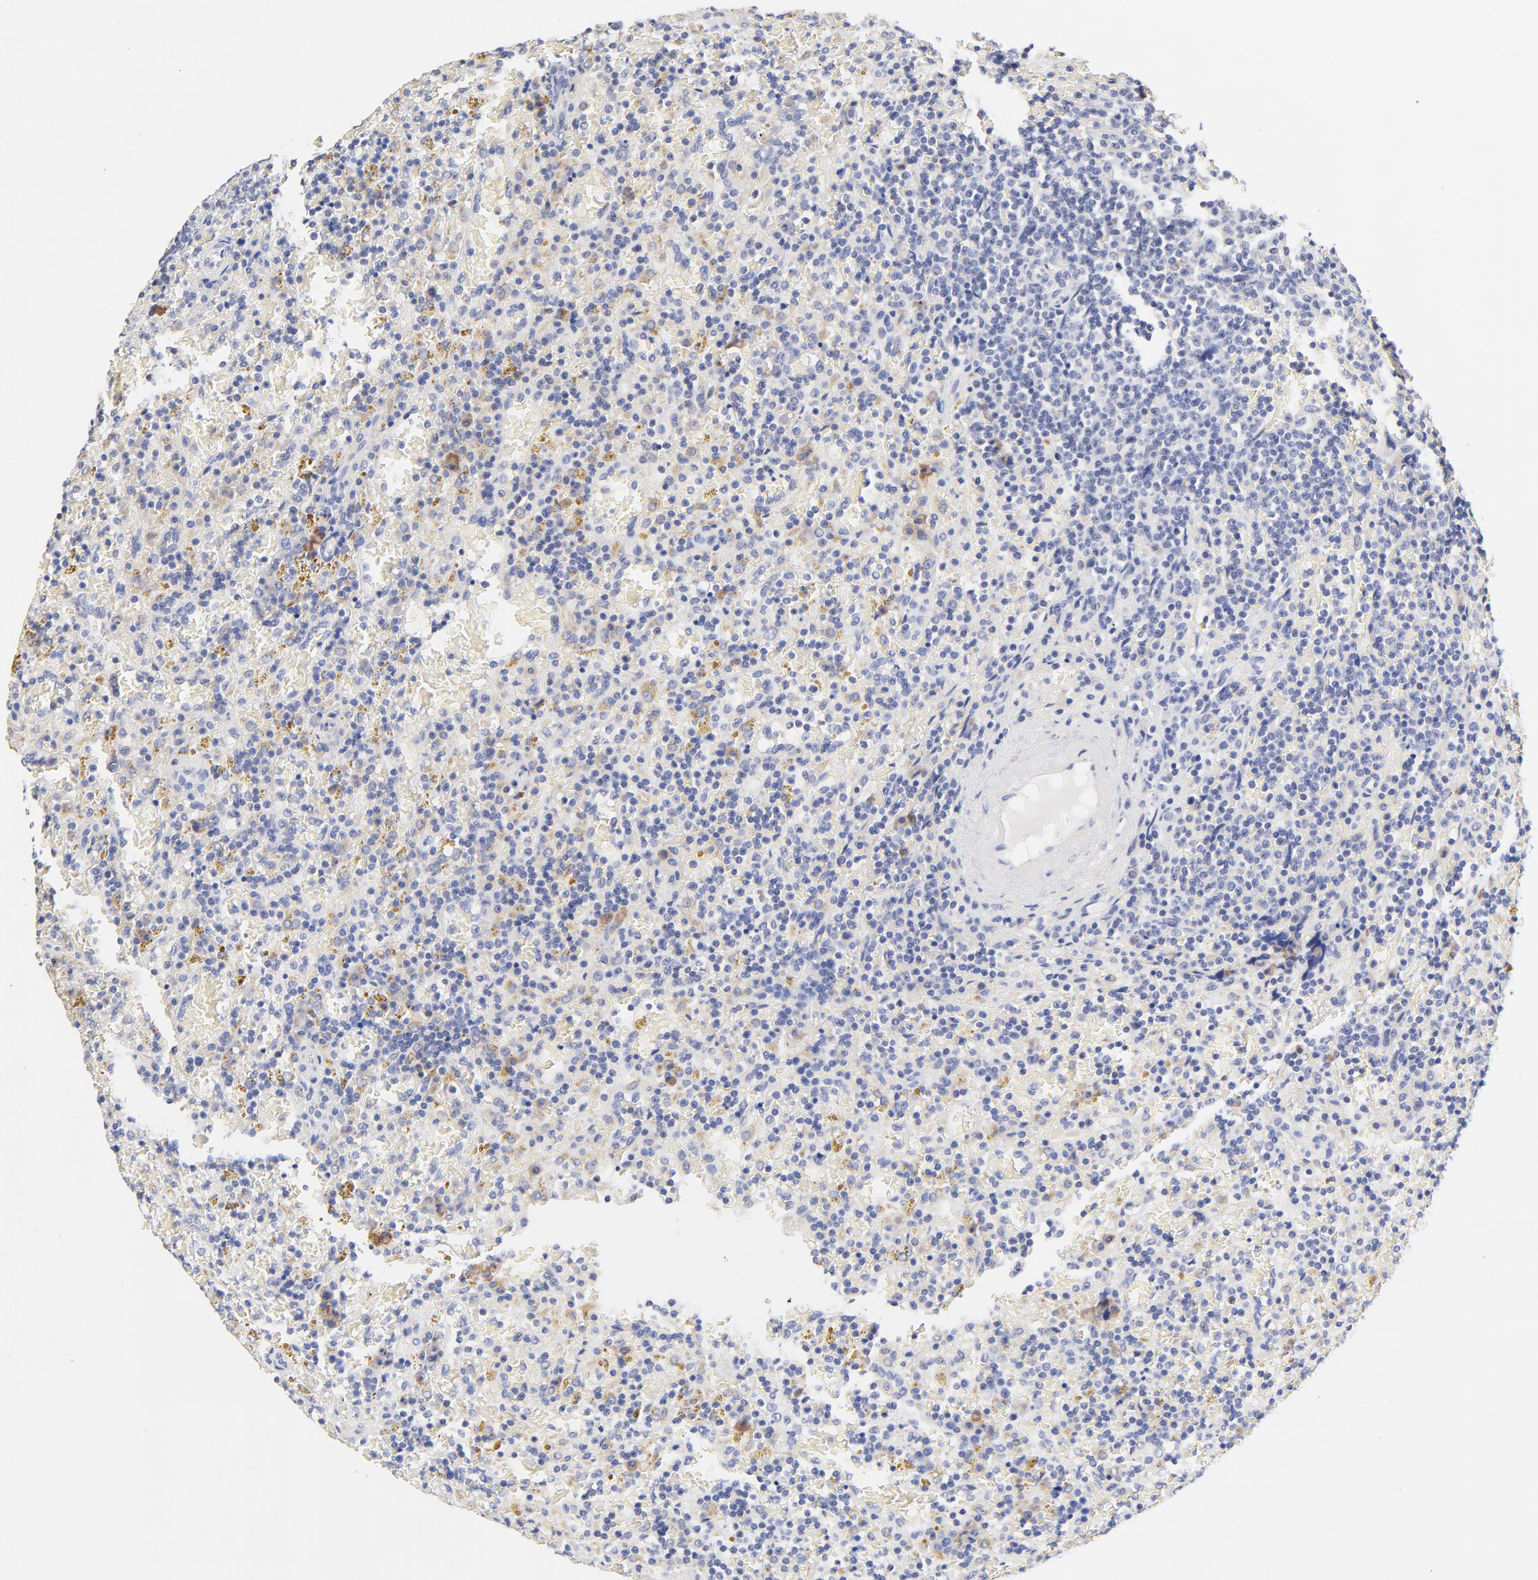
{"staining": {"intensity": "negative", "quantity": "none", "location": "none"}, "tissue": "lymphoma", "cell_type": "Tumor cells", "image_type": "cancer", "snomed": [{"axis": "morphology", "description": "Malignant lymphoma, non-Hodgkin's type, Low grade"}, {"axis": "topography", "description": "Spleen"}], "caption": "This is an immunohistochemistry image of human lymphoma. There is no staining in tumor cells.", "gene": "TWNK", "patient": {"sex": "female", "age": 65}}